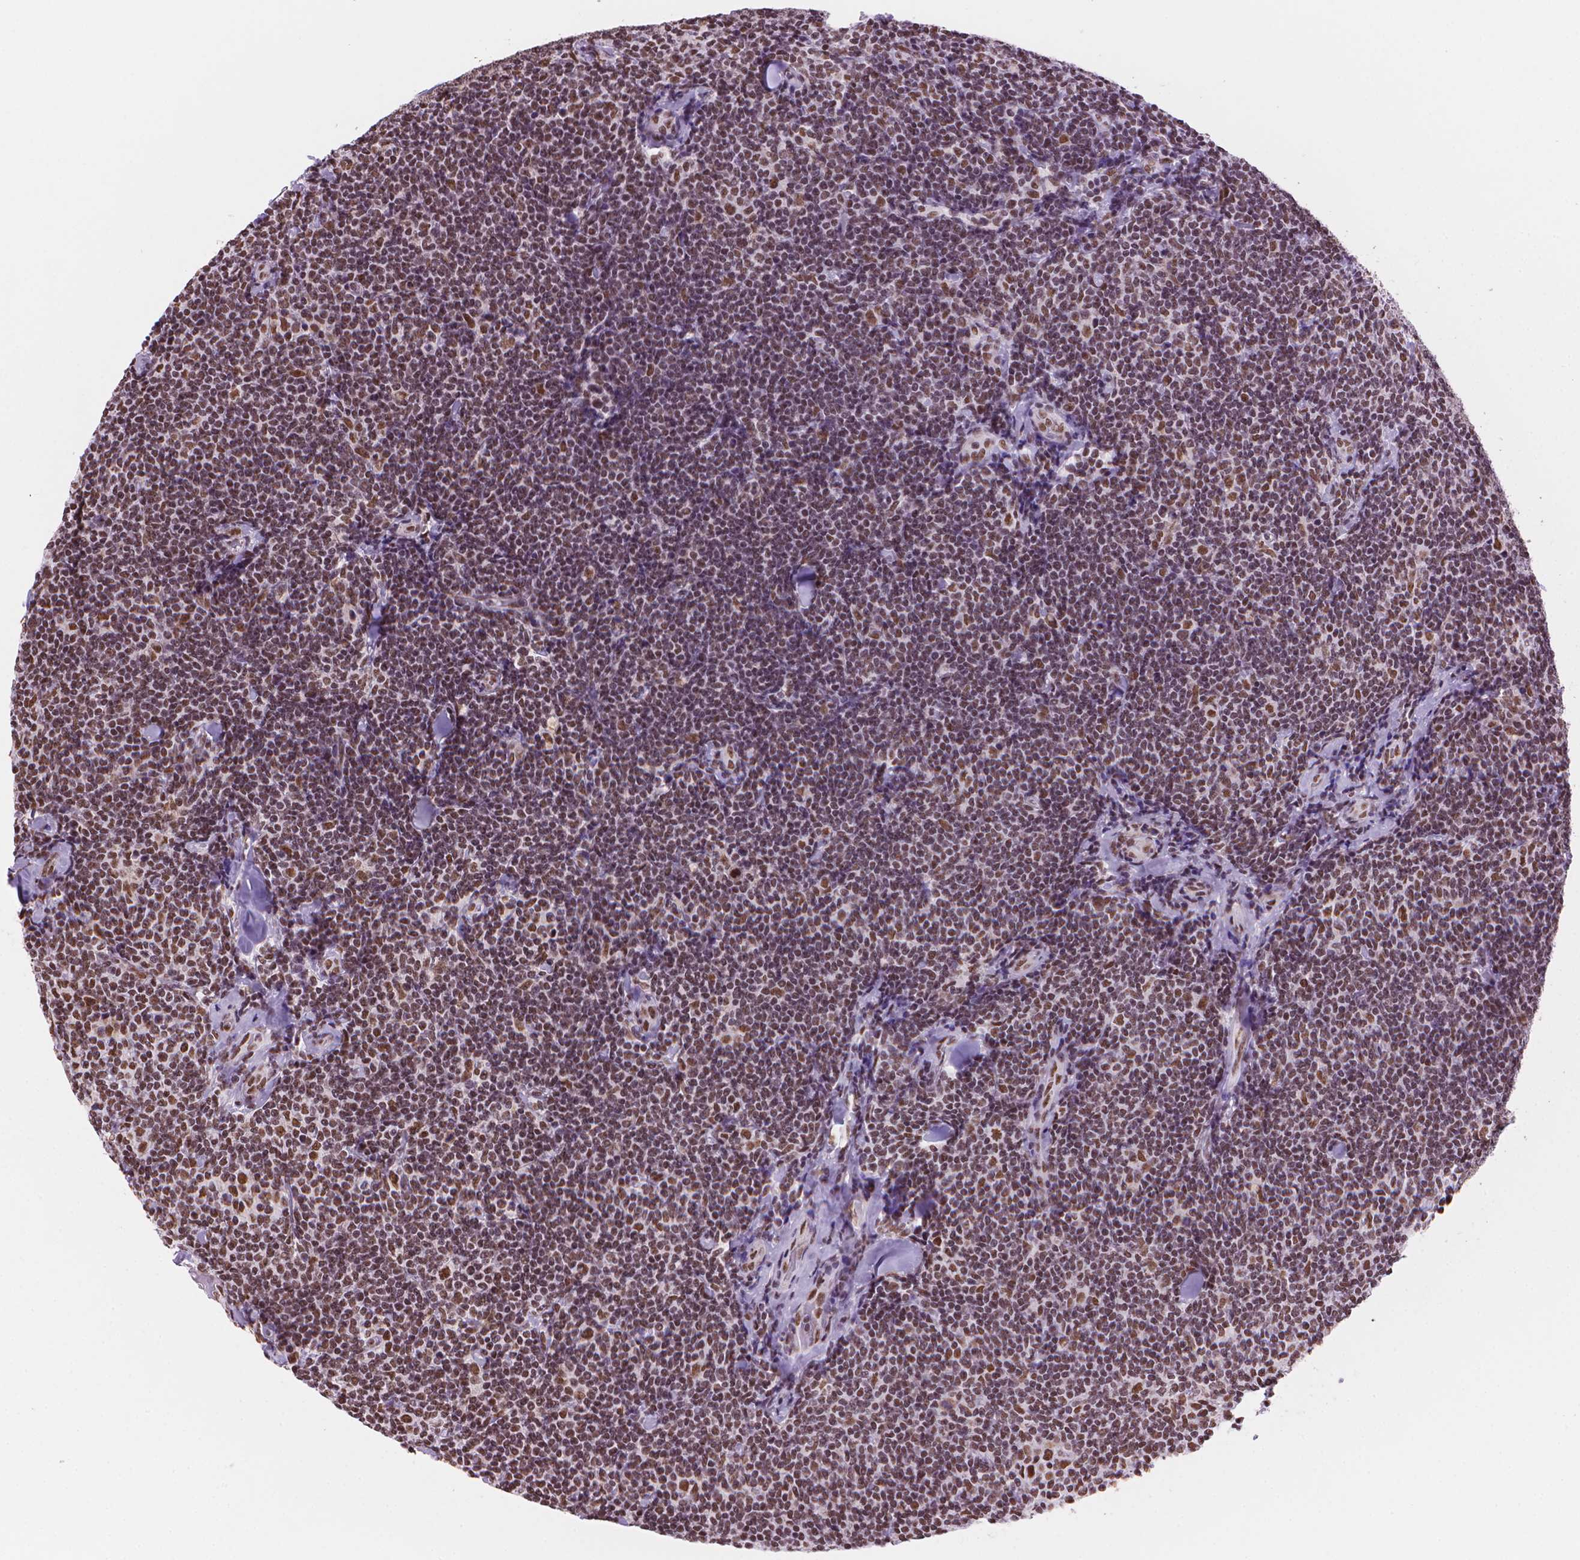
{"staining": {"intensity": "moderate", "quantity": "25%-75%", "location": "nuclear"}, "tissue": "lymphoma", "cell_type": "Tumor cells", "image_type": "cancer", "snomed": [{"axis": "morphology", "description": "Malignant lymphoma, non-Hodgkin's type, Low grade"}, {"axis": "topography", "description": "Lymph node"}], "caption": "Low-grade malignant lymphoma, non-Hodgkin's type stained with DAB (3,3'-diaminobenzidine) immunohistochemistry exhibits medium levels of moderate nuclear staining in about 25%-75% of tumor cells.", "gene": "RPA4", "patient": {"sex": "female", "age": 56}}